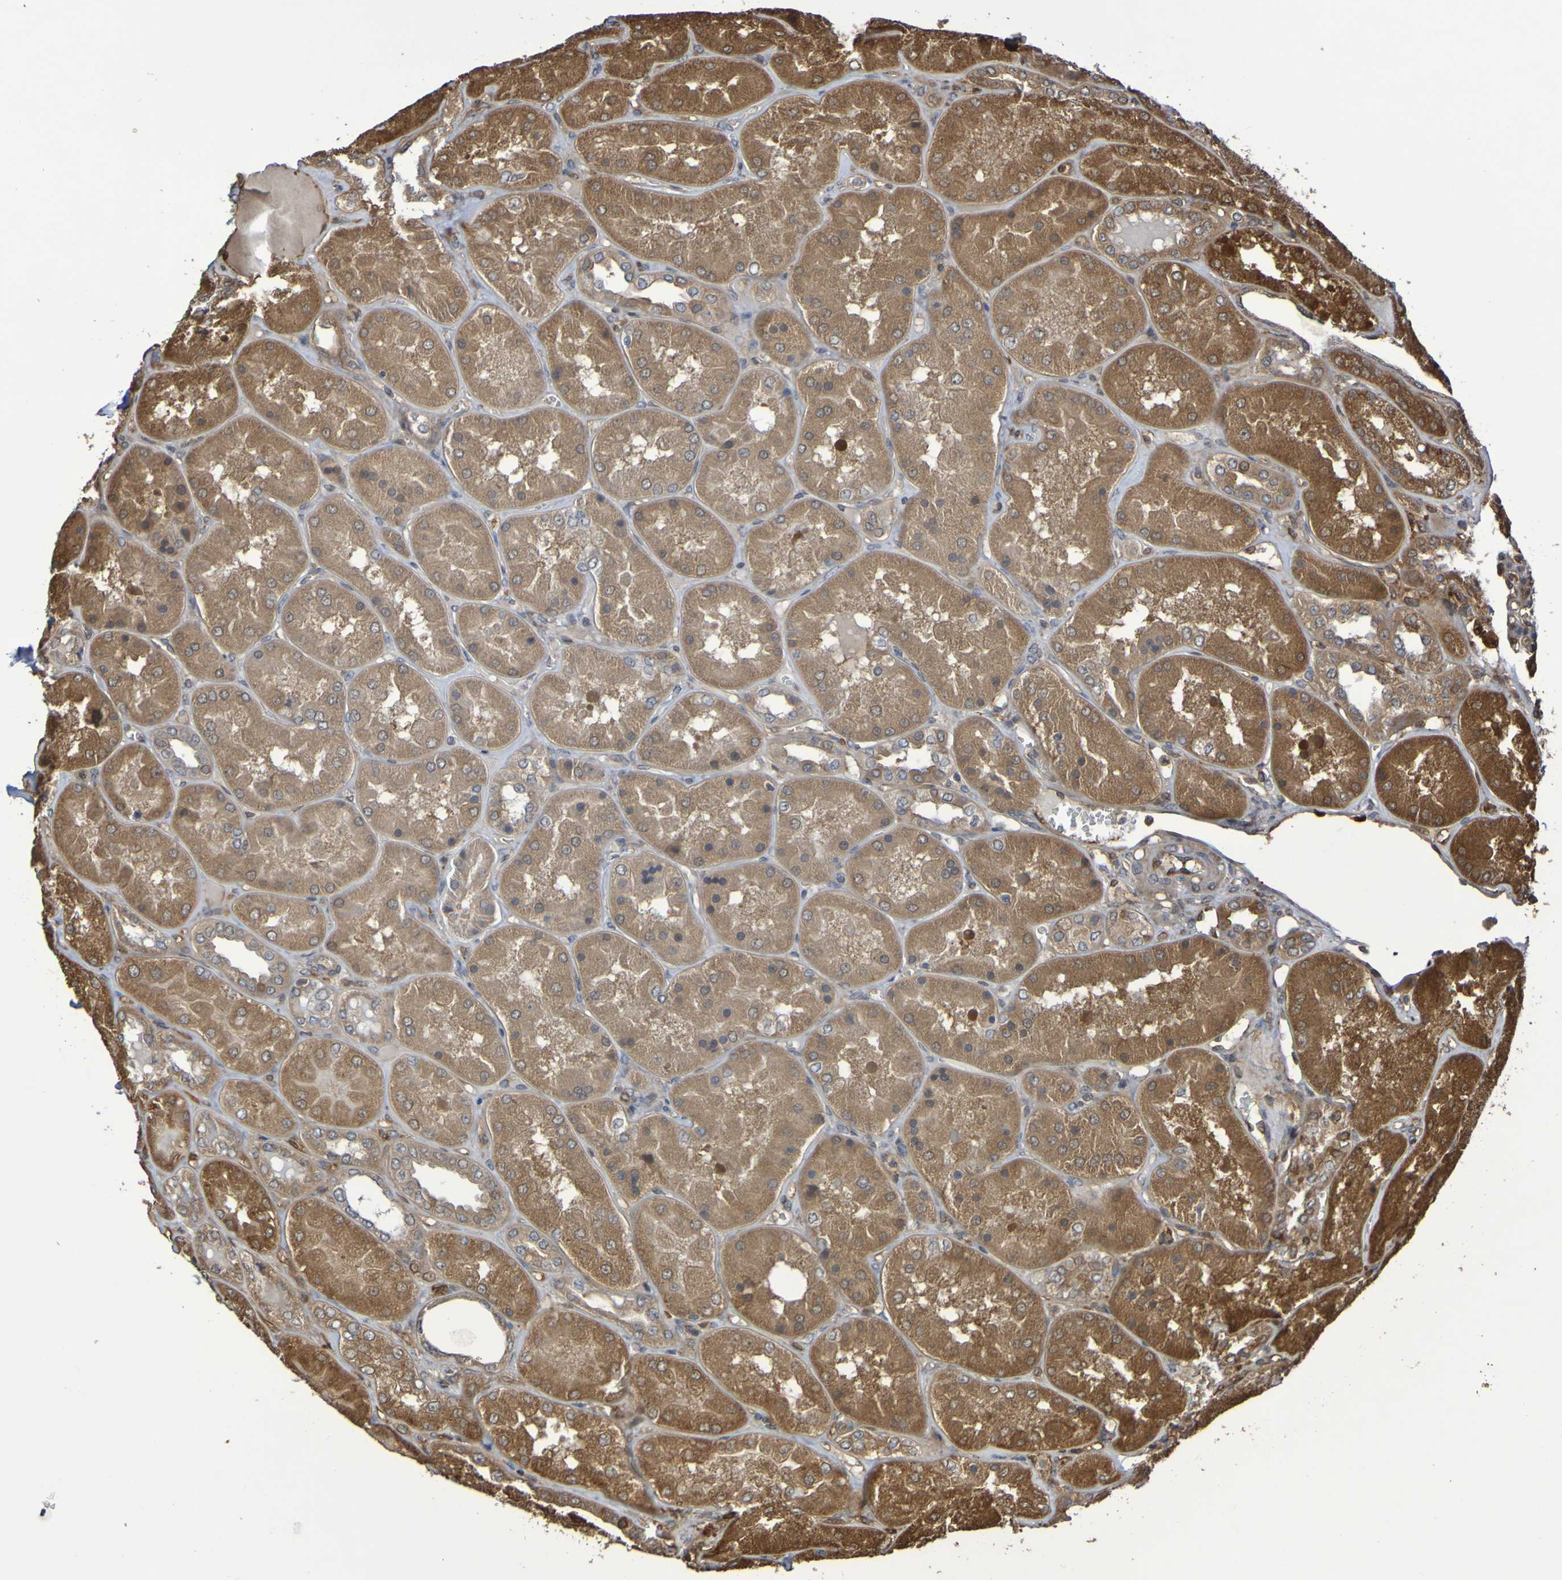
{"staining": {"intensity": "moderate", "quantity": "25%-75%", "location": "cytoplasmic/membranous"}, "tissue": "kidney", "cell_type": "Cells in glomeruli", "image_type": "normal", "snomed": [{"axis": "morphology", "description": "Normal tissue, NOS"}, {"axis": "topography", "description": "Kidney"}], "caption": "Immunohistochemistry (DAB) staining of benign human kidney shows moderate cytoplasmic/membranous protein expression in approximately 25%-75% of cells in glomeruli.", "gene": "SERPINB6", "patient": {"sex": "female", "age": 56}}